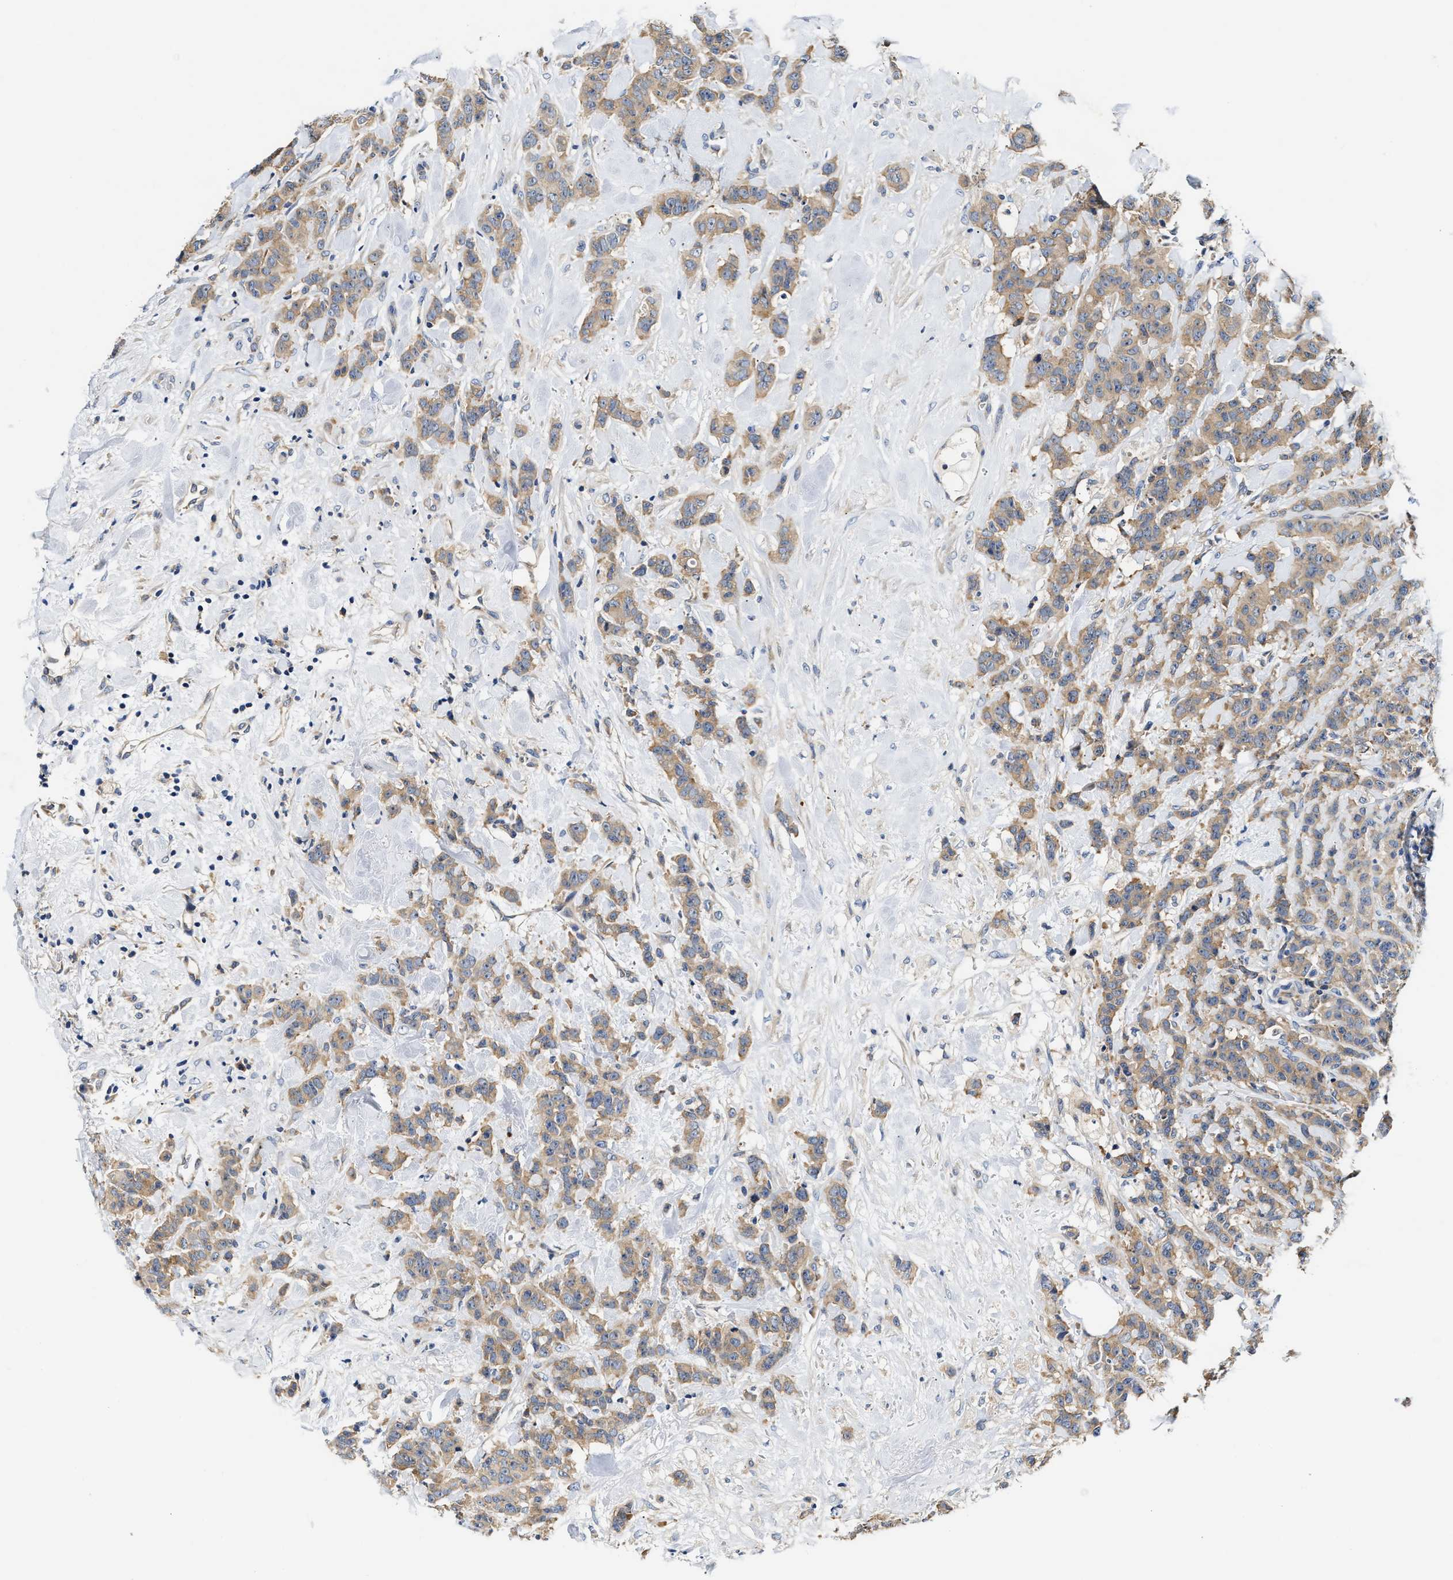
{"staining": {"intensity": "weak", "quantity": ">75%", "location": "cytoplasmic/membranous"}, "tissue": "breast cancer", "cell_type": "Tumor cells", "image_type": "cancer", "snomed": [{"axis": "morphology", "description": "Normal tissue, NOS"}, {"axis": "morphology", "description": "Duct carcinoma"}, {"axis": "topography", "description": "Breast"}], "caption": "There is low levels of weak cytoplasmic/membranous expression in tumor cells of invasive ductal carcinoma (breast), as demonstrated by immunohistochemical staining (brown color).", "gene": "FAM185A", "patient": {"sex": "female", "age": 40}}